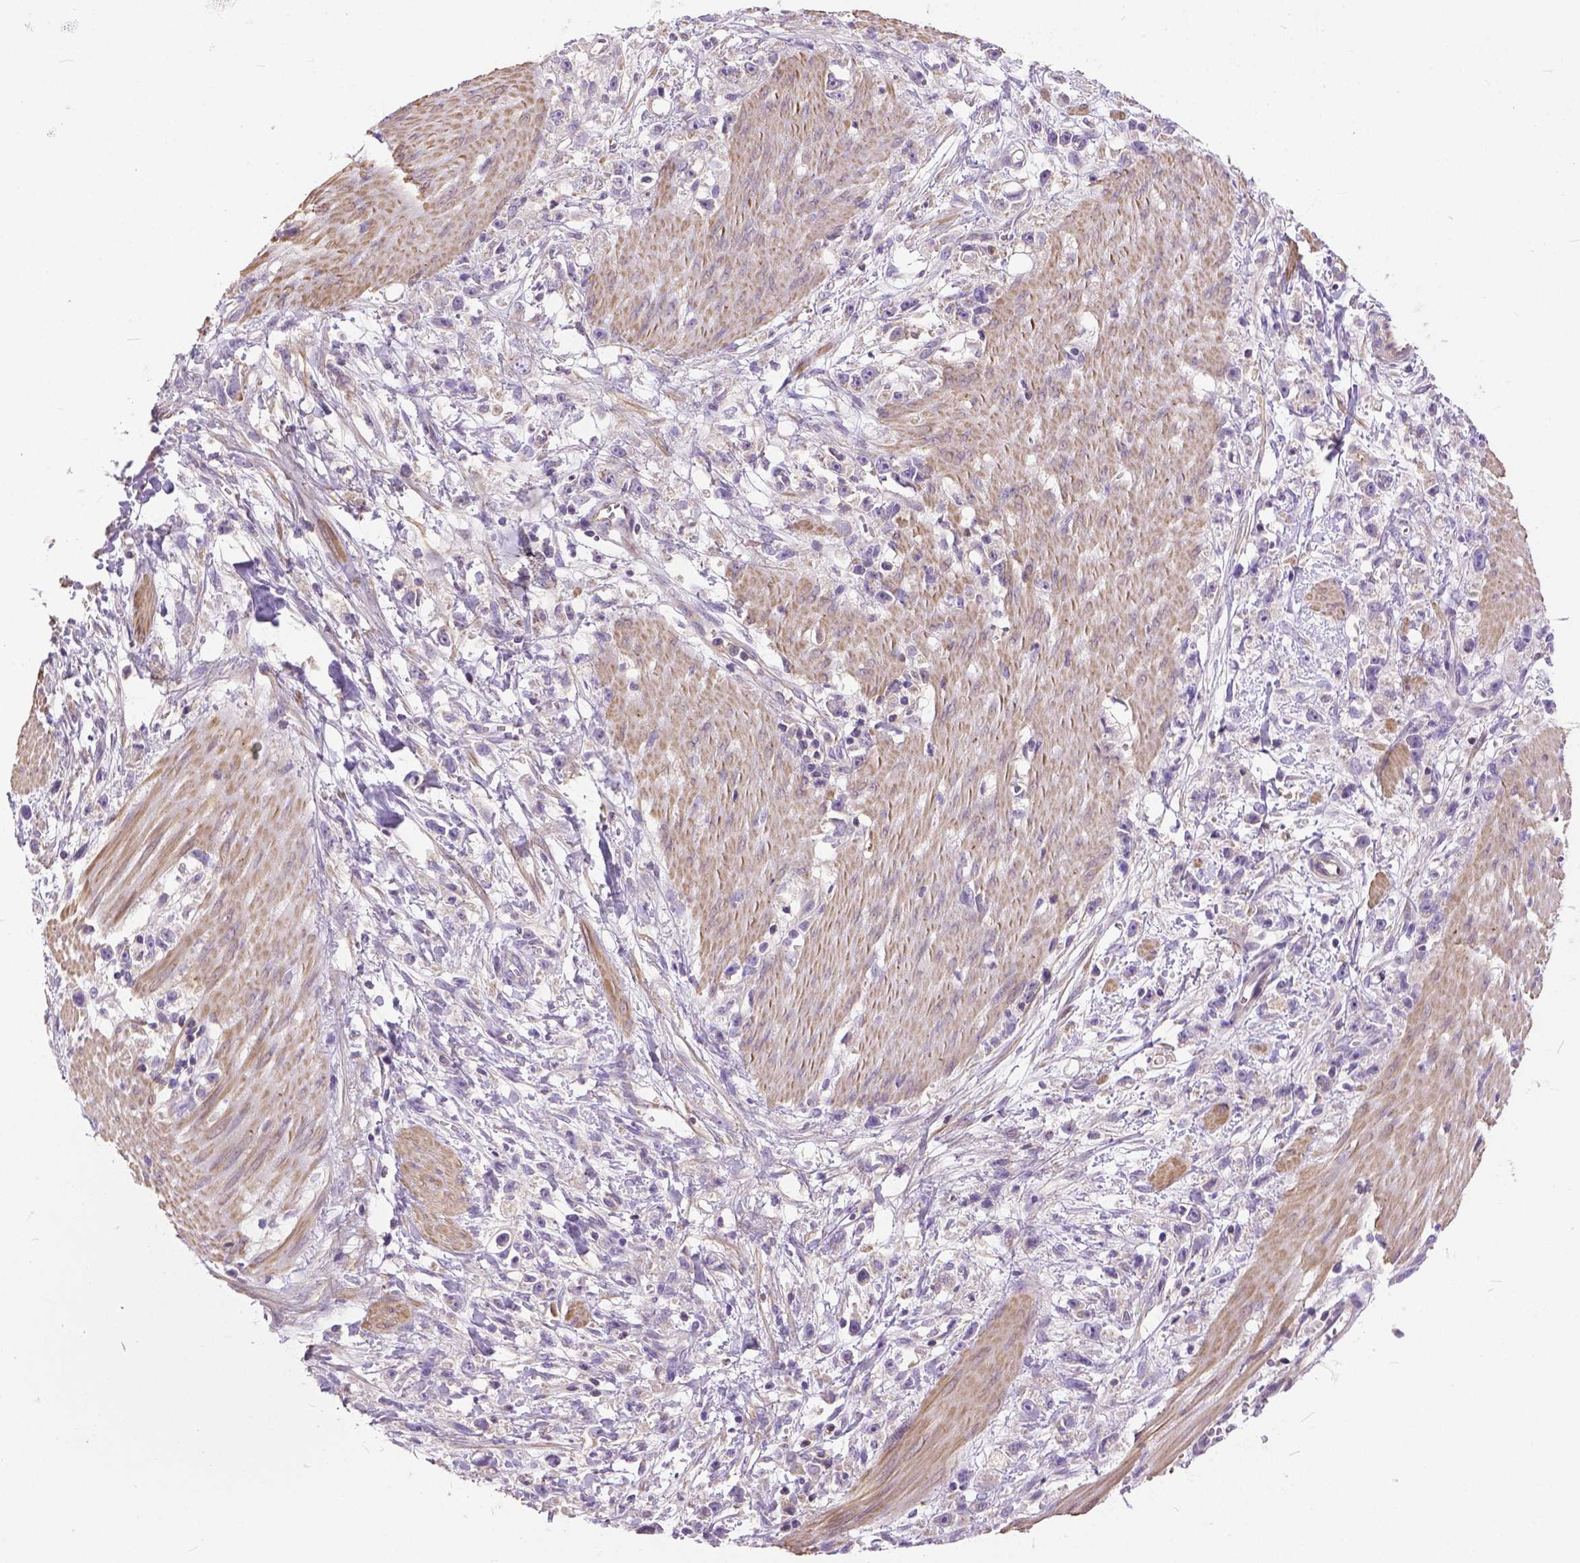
{"staining": {"intensity": "negative", "quantity": "none", "location": "none"}, "tissue": "stomach cancer", "cell_type": "Tumor cells", "image_type": "cancer", "snomed": [{"axis": "morphology", "description": "Adenocarcinoma, NOS"}, {"axis": "topography", "description": "Stomach"}], "caption": "Adenocarcinoma (stomach) stained for a protein using IHC exhibits no positivity tumor cells.", "gene": "BANF2", "patient": {"sex": "female", "age": 59}}